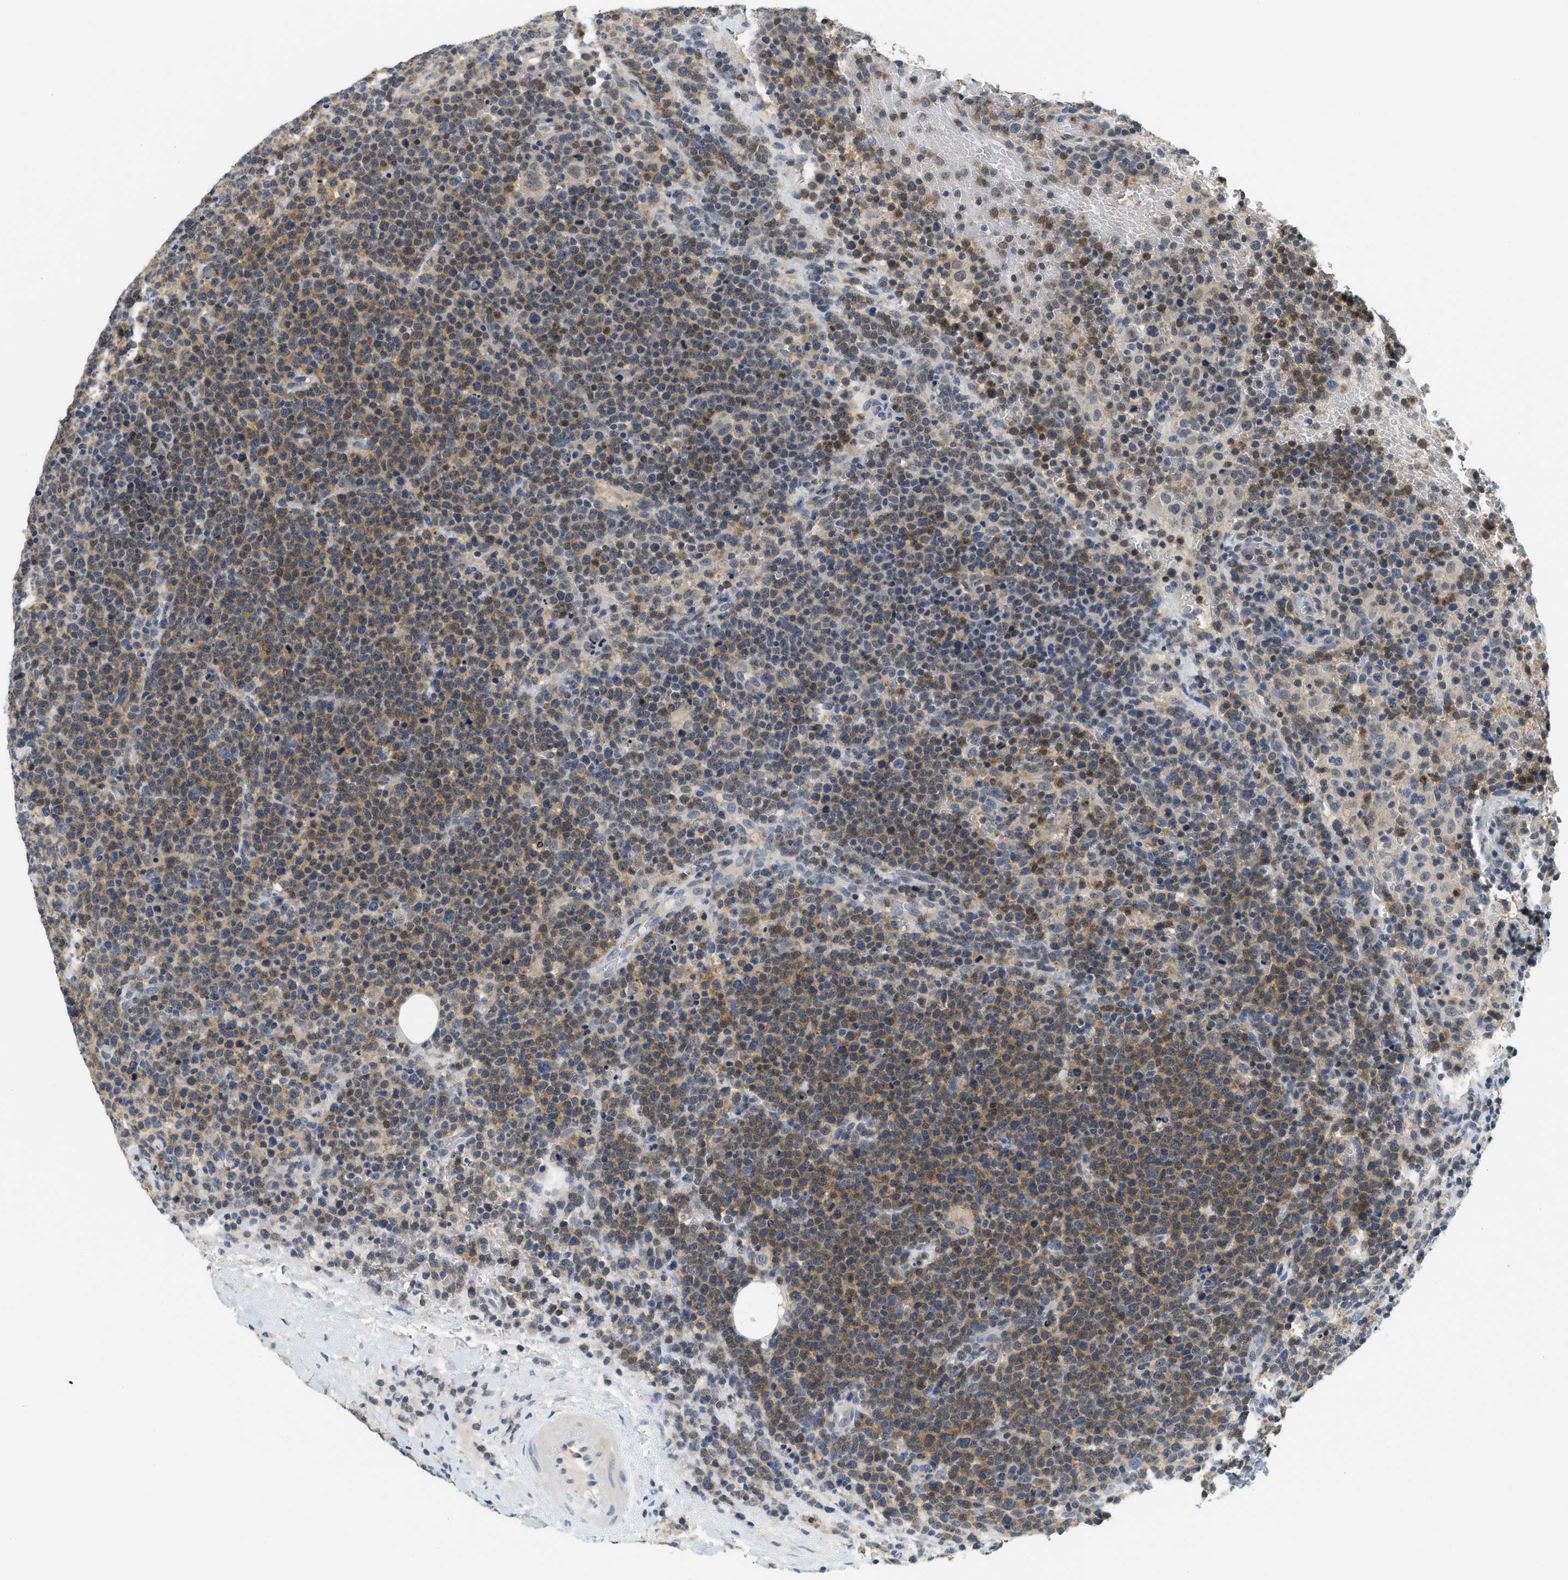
{"staining": {"intensity": "moderate", "quantity": ">75%", "location": "cytoplasmic/membranous"}, "tissue": "lymphoma", "cell_type": "Tumor cells", "image_type": "cancer", "snomed": [{"axis": "morphology", "description": "Malignant lymphoma, non-Hodgkin's type, High grade"}, {"axis": "topography", "description": "Lymph node"}], "caption": "A micrograph of human high-grade malignant lymphoma, non-Hodgkin's type stained for a protein exhibits moderate cytoplasmic/membranous brown staining in tumor cells.", "gene": "RASGRP2", "patient": {"sex": "male", "age": 61}}